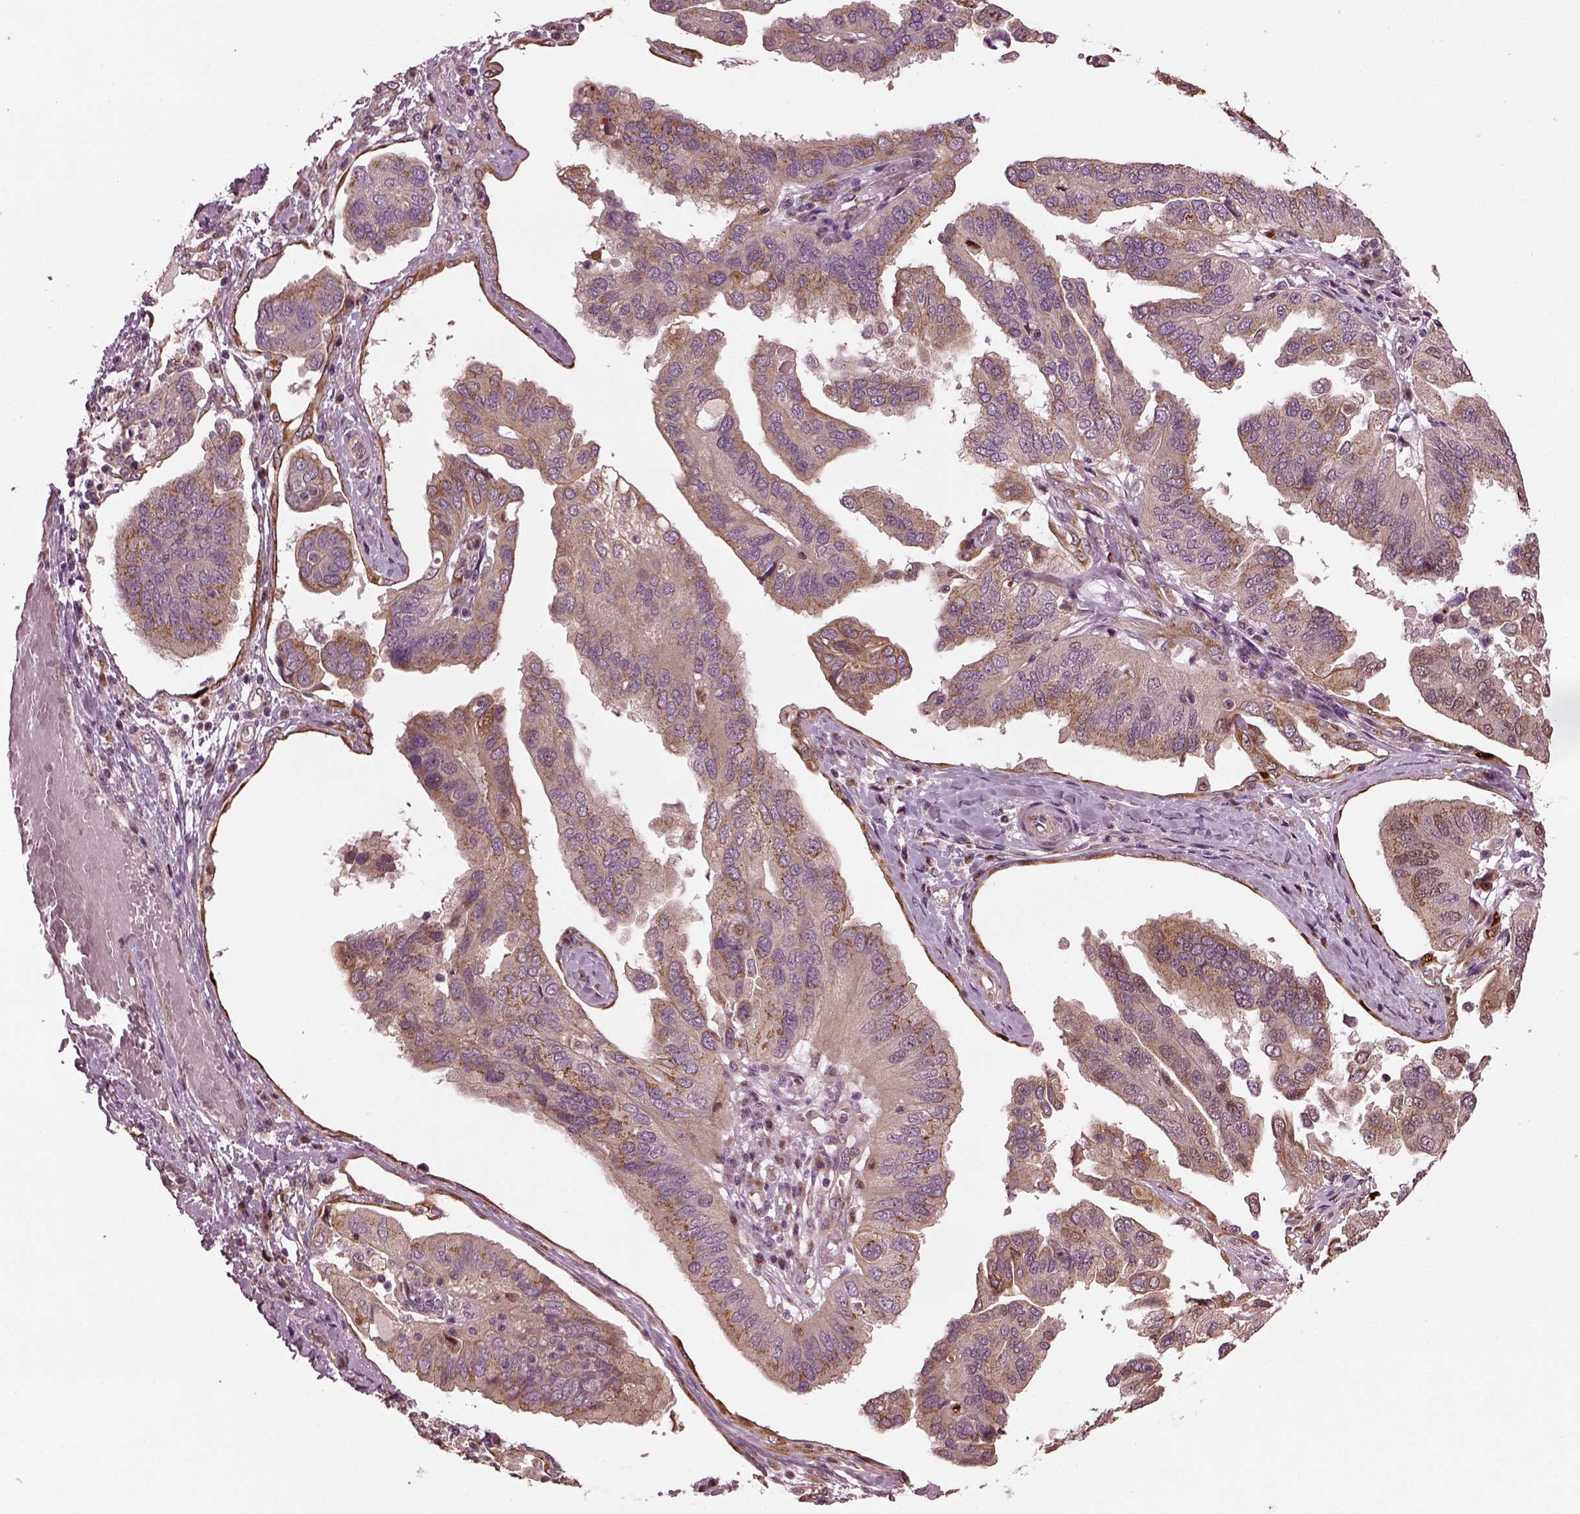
{"staining": {"intensity": "moderate", "quantity": "25%-75%", "location": "cytoplasmic/membranous"}, "tissue": "ovarian cancer", "cell_type": "Tumor cells", "image_type": "cancer", "snomed": [{"axis": "morphology", "description": "Cystadenocarcinoma, serous, NOS"}, {"axis": "topography", "description": "Ovary"}], "caption": "Protein staining of serous cystadenocarcinoma (ovarian) tissue demonstrates moderate cytoplasmic/membranous staining in about 25%-75% of tumor cells.", "gene": "RUFY3", "patient": {"sex": "female", "age": 79}}